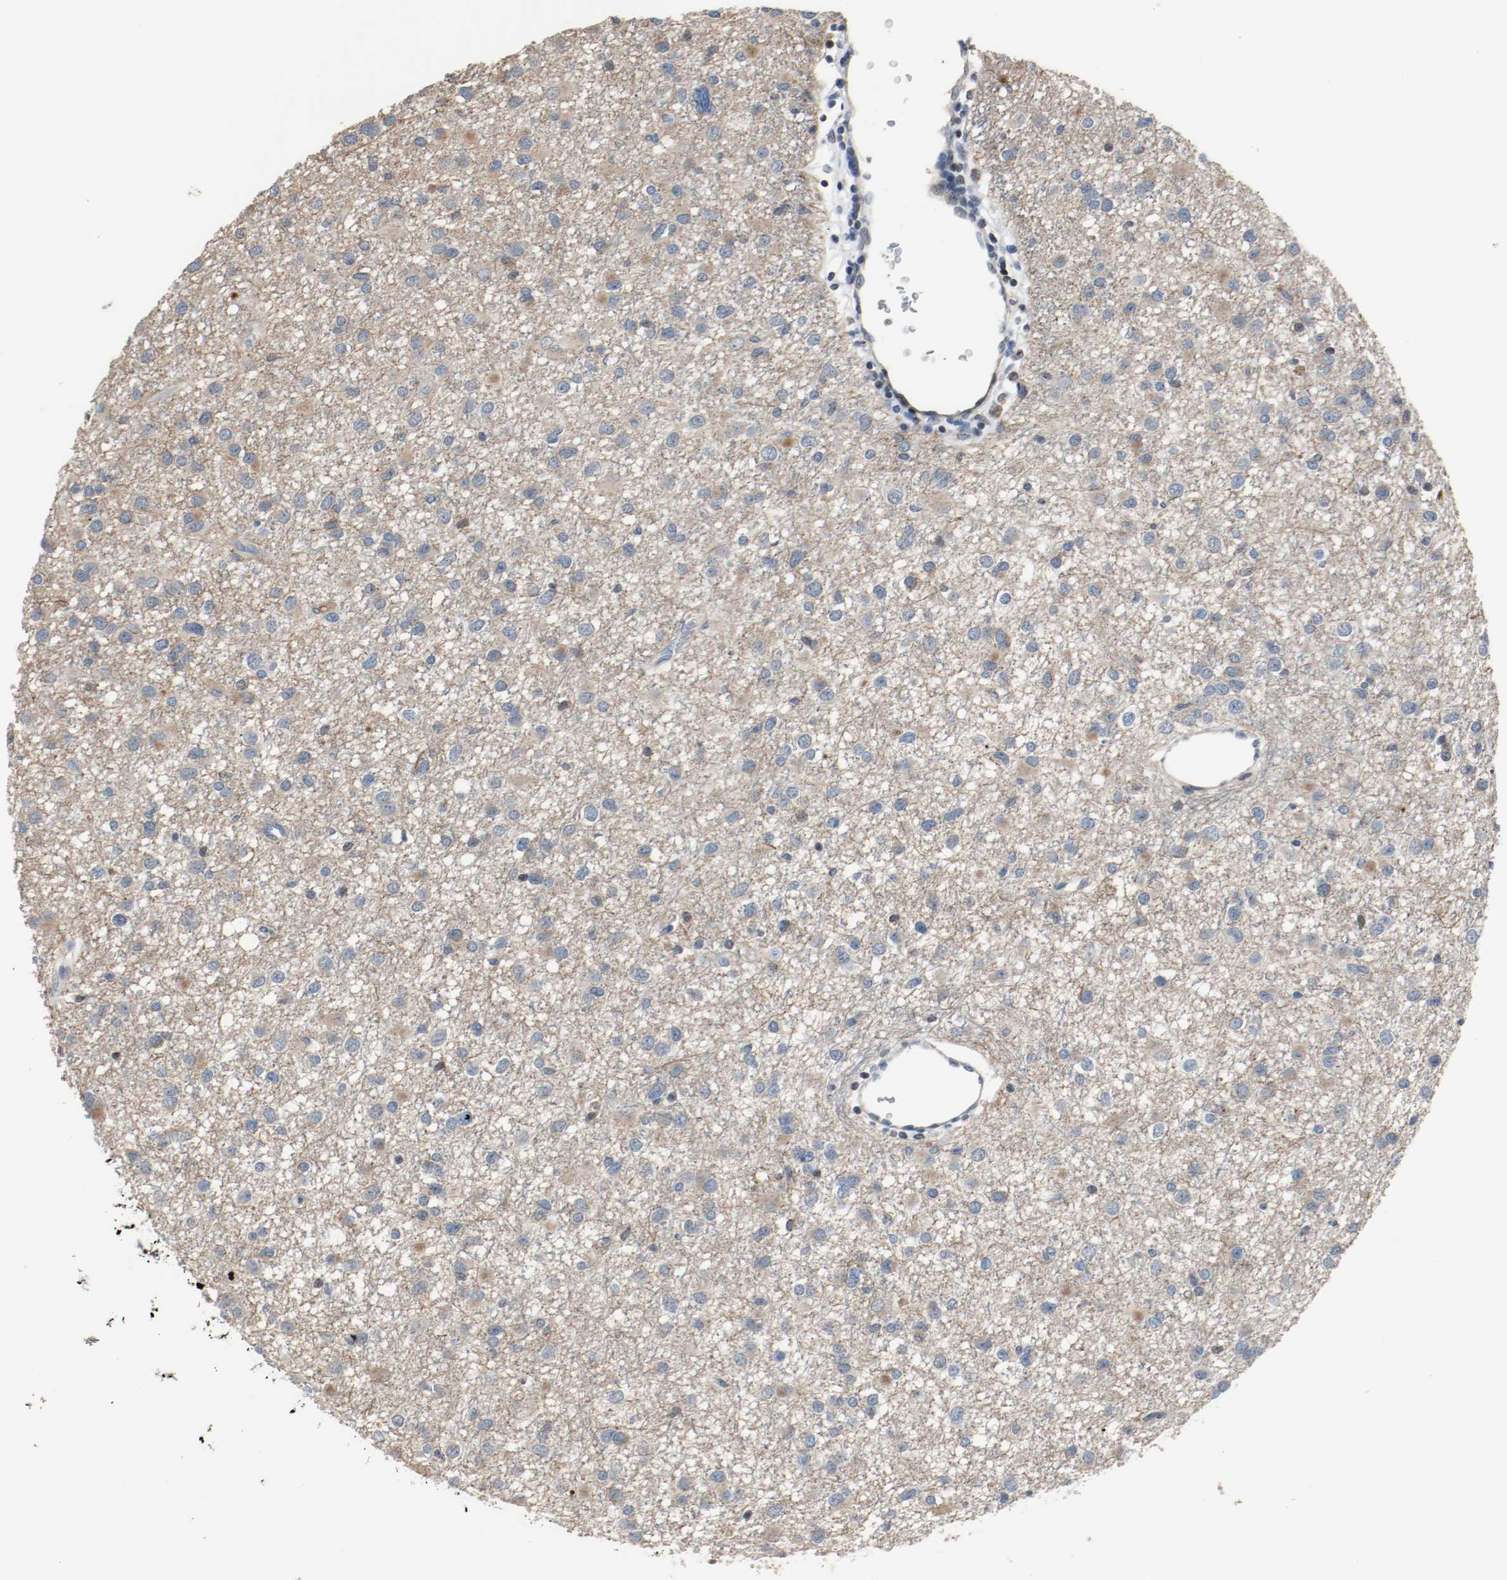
{"staining": {"intensity": "moderate", "quantity": "<25%", "location": "cytoplasmic/membranous"}, "tissue": "glioma", "cell_type": "Tumor cells", "image_type": "cancer", "snomed": [{"axis": "morphology", "description": "Glioma, malignant, Low grade"}, {"axis": "topography", "description": "Brain"}], "caption": "Tumor cells display low levels of moderate cytoplasmic/membranous expression in about <25% of cells in human malignant glioma (low-grade). The staining is performed using DAB (3,3'-diaminobenzidine) brown chromogen to label protein expression. The nuclei are counter-stained blue using hematoxylin.", "gene": "BLK", "patient": {"sex": "male", "age": 42}}